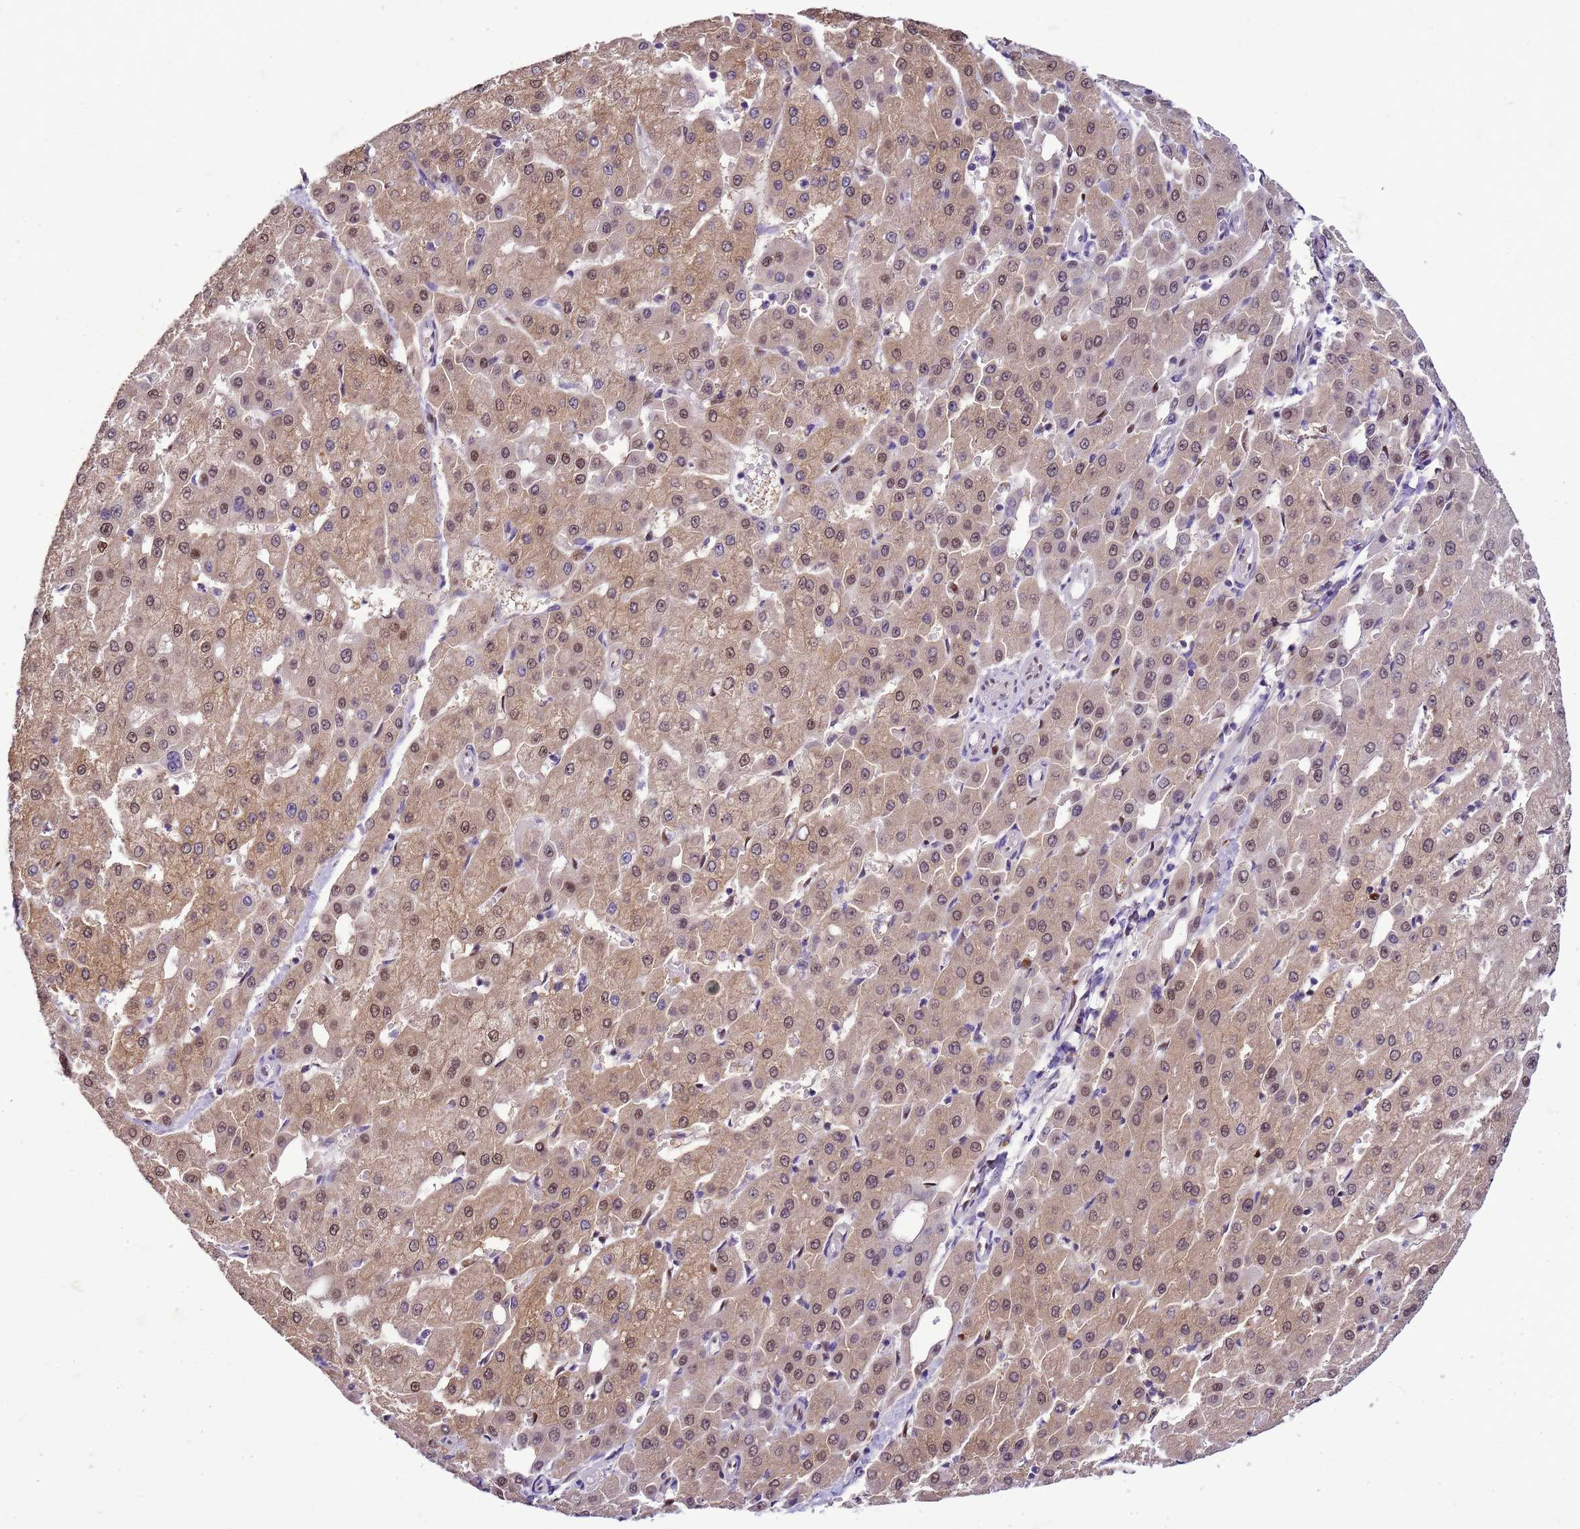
{"staining": {"intensity": "moderate", "quantity": ">75%", "location": "cytoplasmic/membranous,nuclear"}, "tissue": "liver cancer", "cell_type": "Tumor cells", "image_type": "cancer", "snomed": [{"axis": "morphology", "description": "Carcinoma, Hepatocellular, NOS"}, {"axis": "topography", "description": "Liver"}], "caption": "A medium amount of moderate cytoplasmic/membranous and nuclear expression is appreciated in about >75% of tumor cells in liver cancer (hepatocellular carcinoma) tissue.", "gene": "DDI2", "patient": {"sex": "male", "age": 47}}